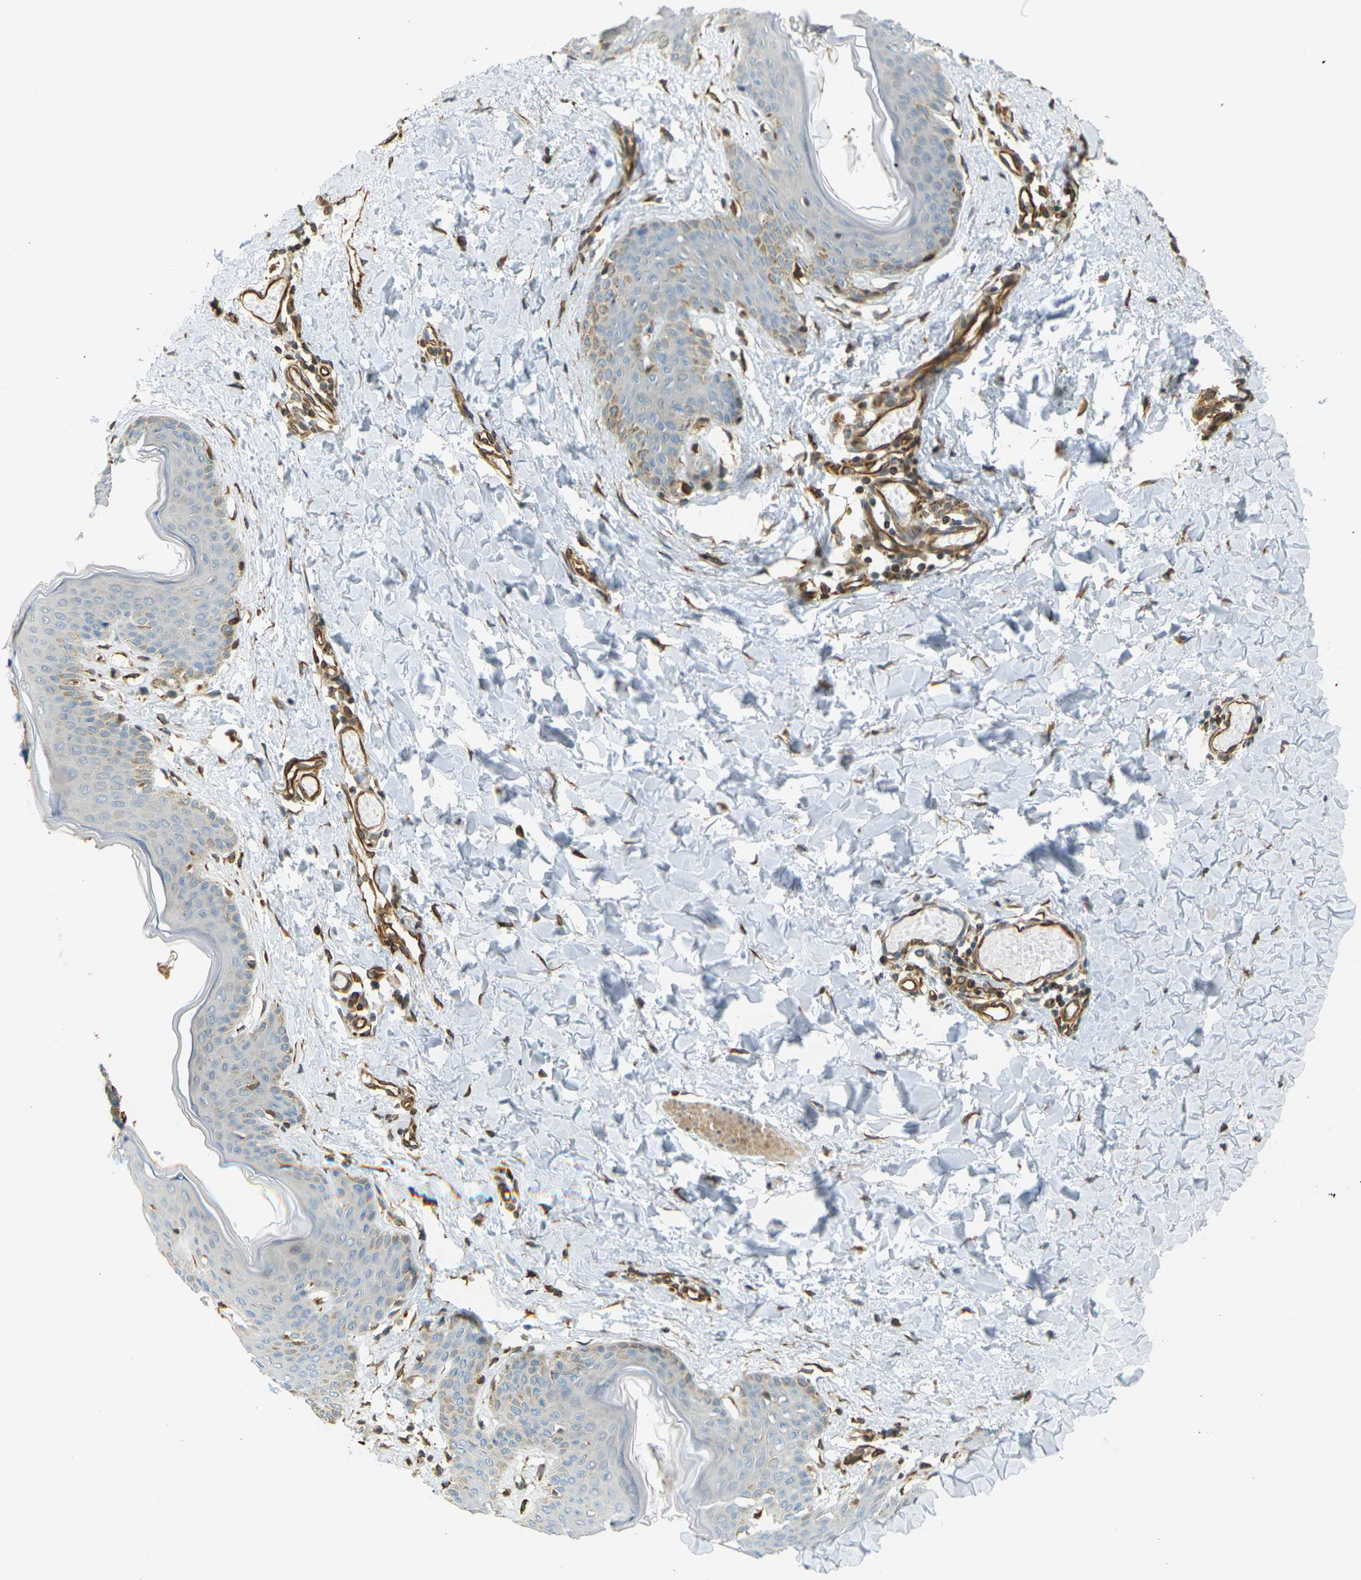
{"staining": {"intensity": "strong", "quantity": ">75%", "location": "cytoplasmic/membranous"}, "tissue": "skin", "cell_type": "Fibroblasts", "image_type": "normal", "snomed": [{"axis": "morphology", "description": "Normal tissue, NOS"}, {"axis": "topography", "description": "Skin"}], "caption": "This micrograph displays immunohistochemistry (IHC) staining of normal skin, with high strong cytoplasmic/membranous staining in about >75% of fibroblasts.", "gene": "CYTH3", "patient": {"sex": "female", "age": 17}}